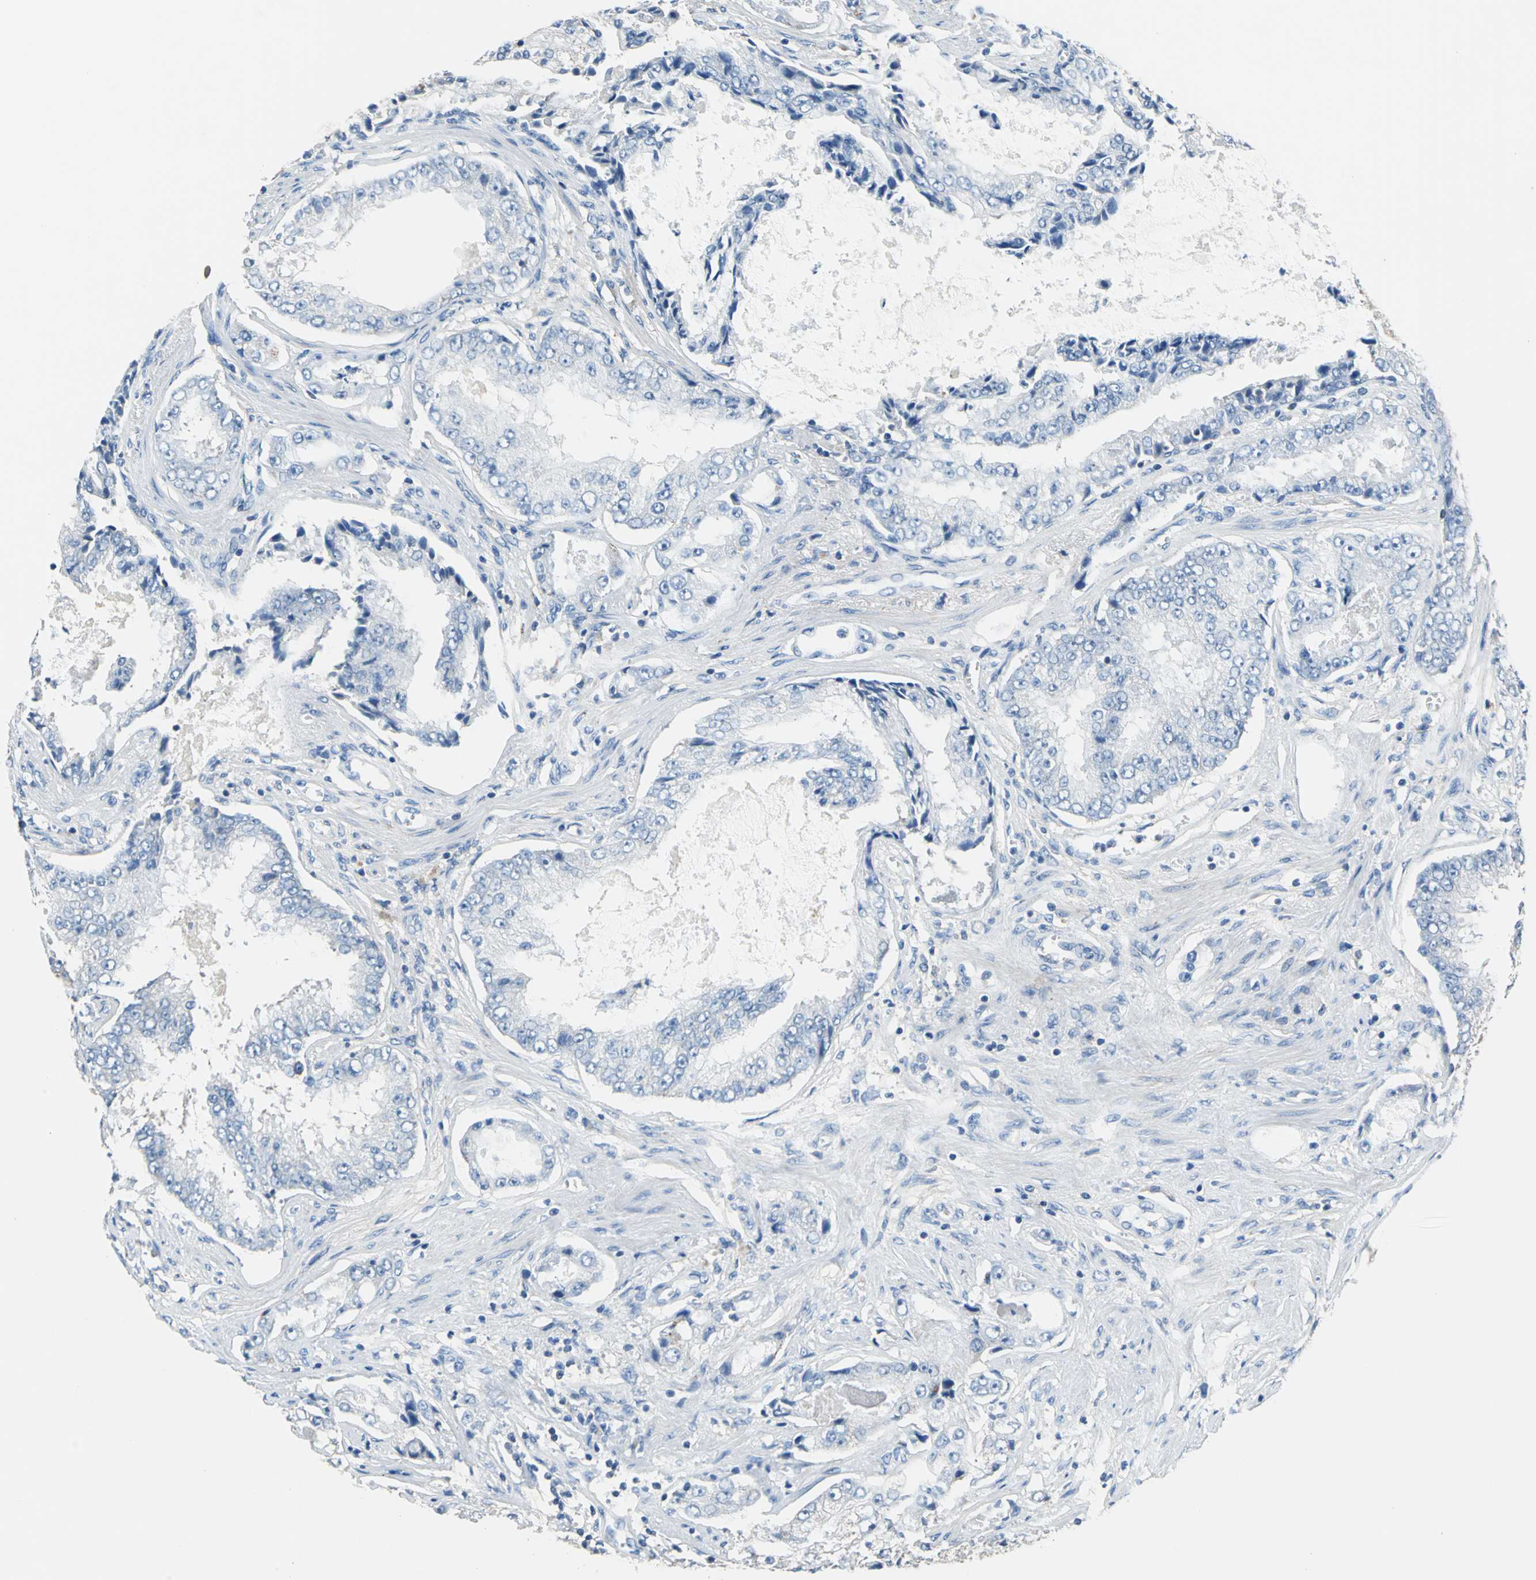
{"staining": {"intensity": "negative", "quantity": "none", "location": "none"}, "tissue": "prostate cancer", "cell_type": "Tumor cells", "image_type": "cancer", "snomed": [{"axis": "morphology", "description": "Adenocarcinoma, High grade"}, {"axis": "topography", "description": "Prostate"}], "caption": "A high-resolution photomicrograph shows immunohistochemistry staining of prostate cancer, which exhibits no significant expression in tumor cells.", "gene": "PRKCA", "patient": {"sex": "male", "age": 73}}